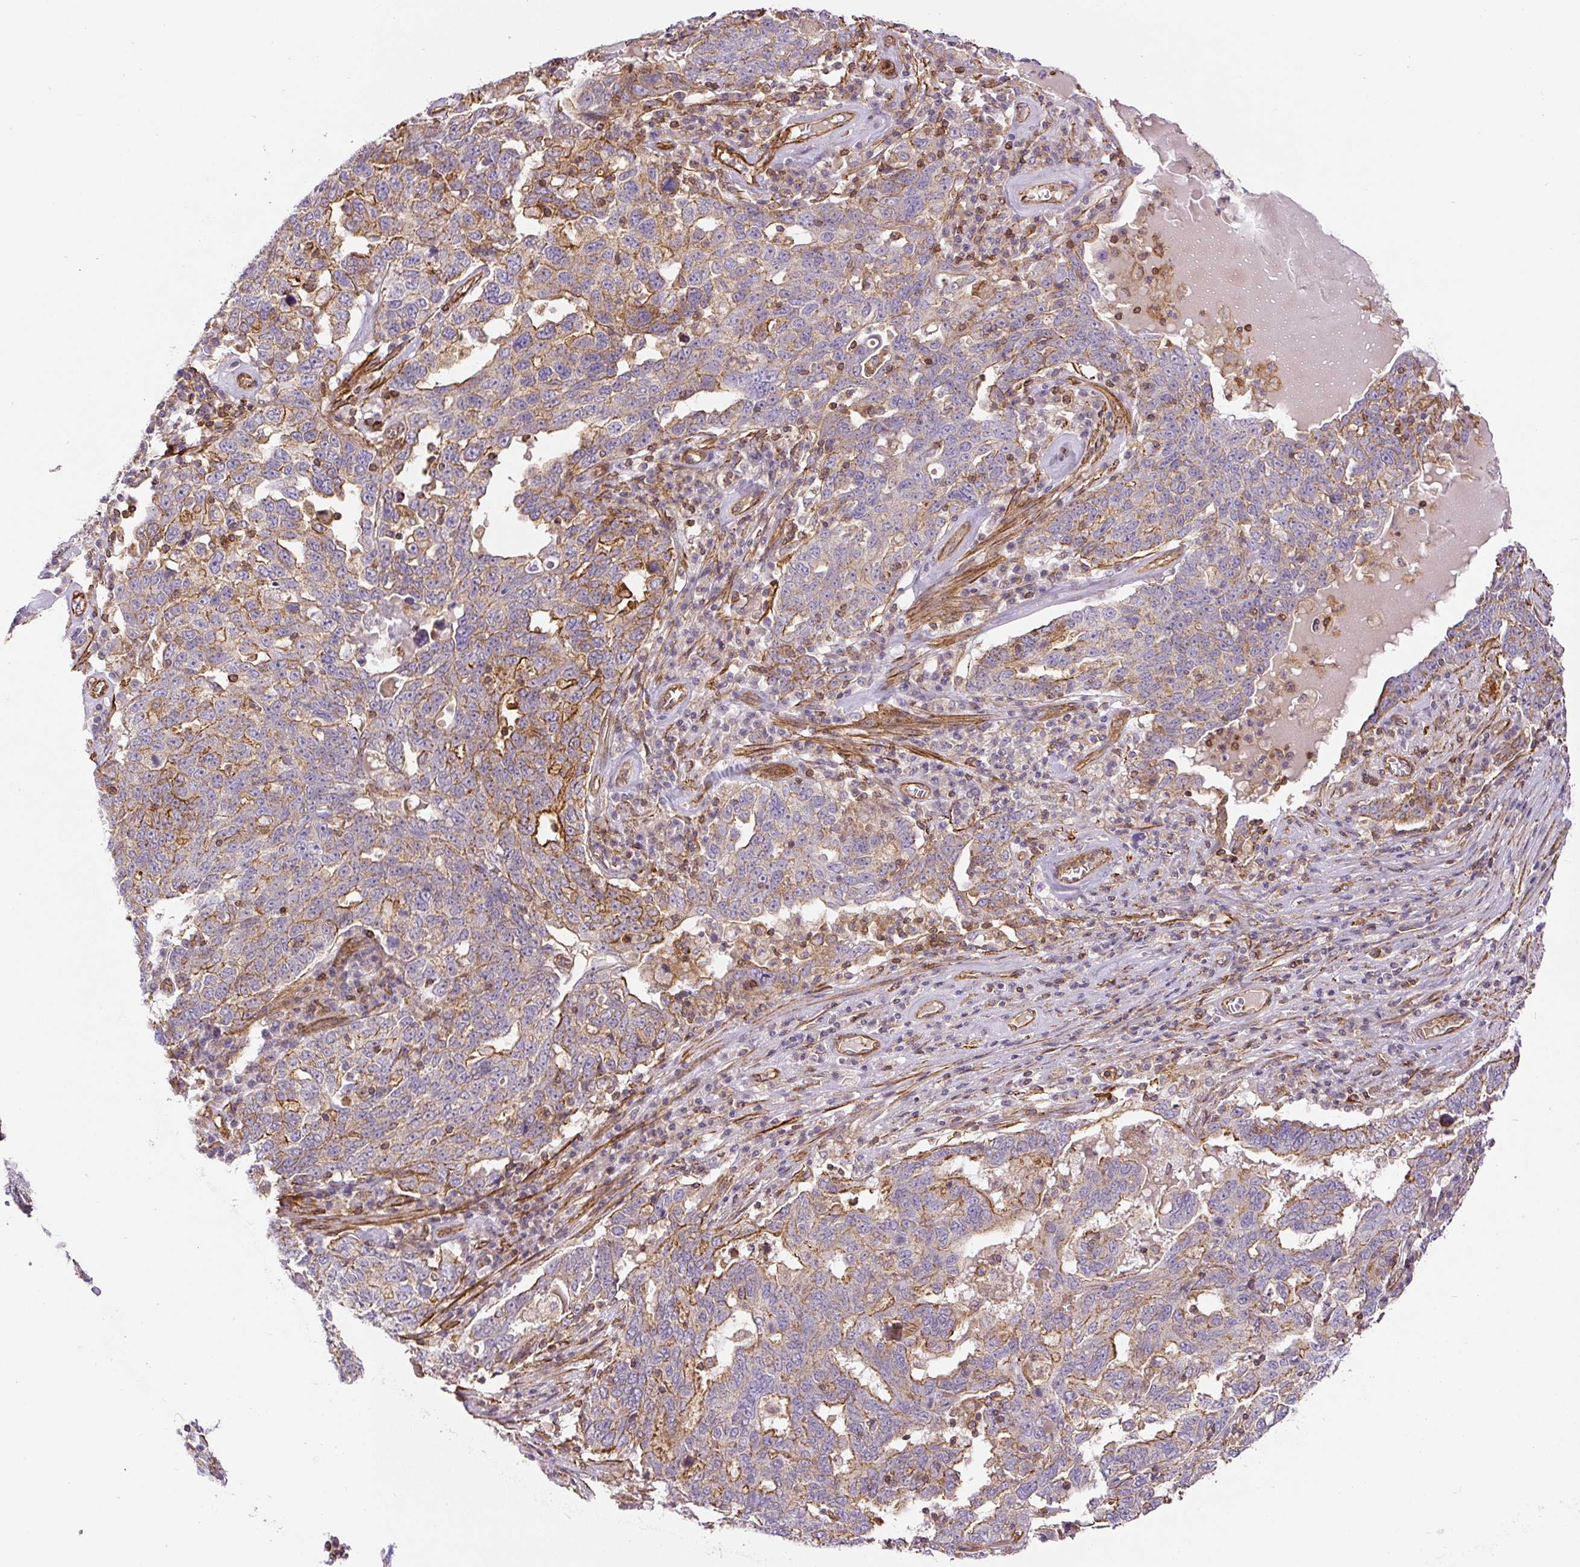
{"staining": {"intensity": "moderate", "quantity": "25%-75%", "location": "cytoplasmic/membranous"}, "tissue": "ovarian cancer", "cell_type": "Tumor cells", "image_type": "cancer", "snomed": [{"axis": "morphology", "description": "Carcinoma, endometroid"}, {"axis": "topography", "description": "Ovary"}], "caption": "Protein staining demonstrates moderate cytoplasmic/membranous staining in approximately 25%-75% of tumor cells in ovarian endometroid carcinoma. The protein of interest is shown in brown color, while the nuclei are stained blue.", "gene": "MYL12A", "patient": {"sex": "female", "age": 62}}